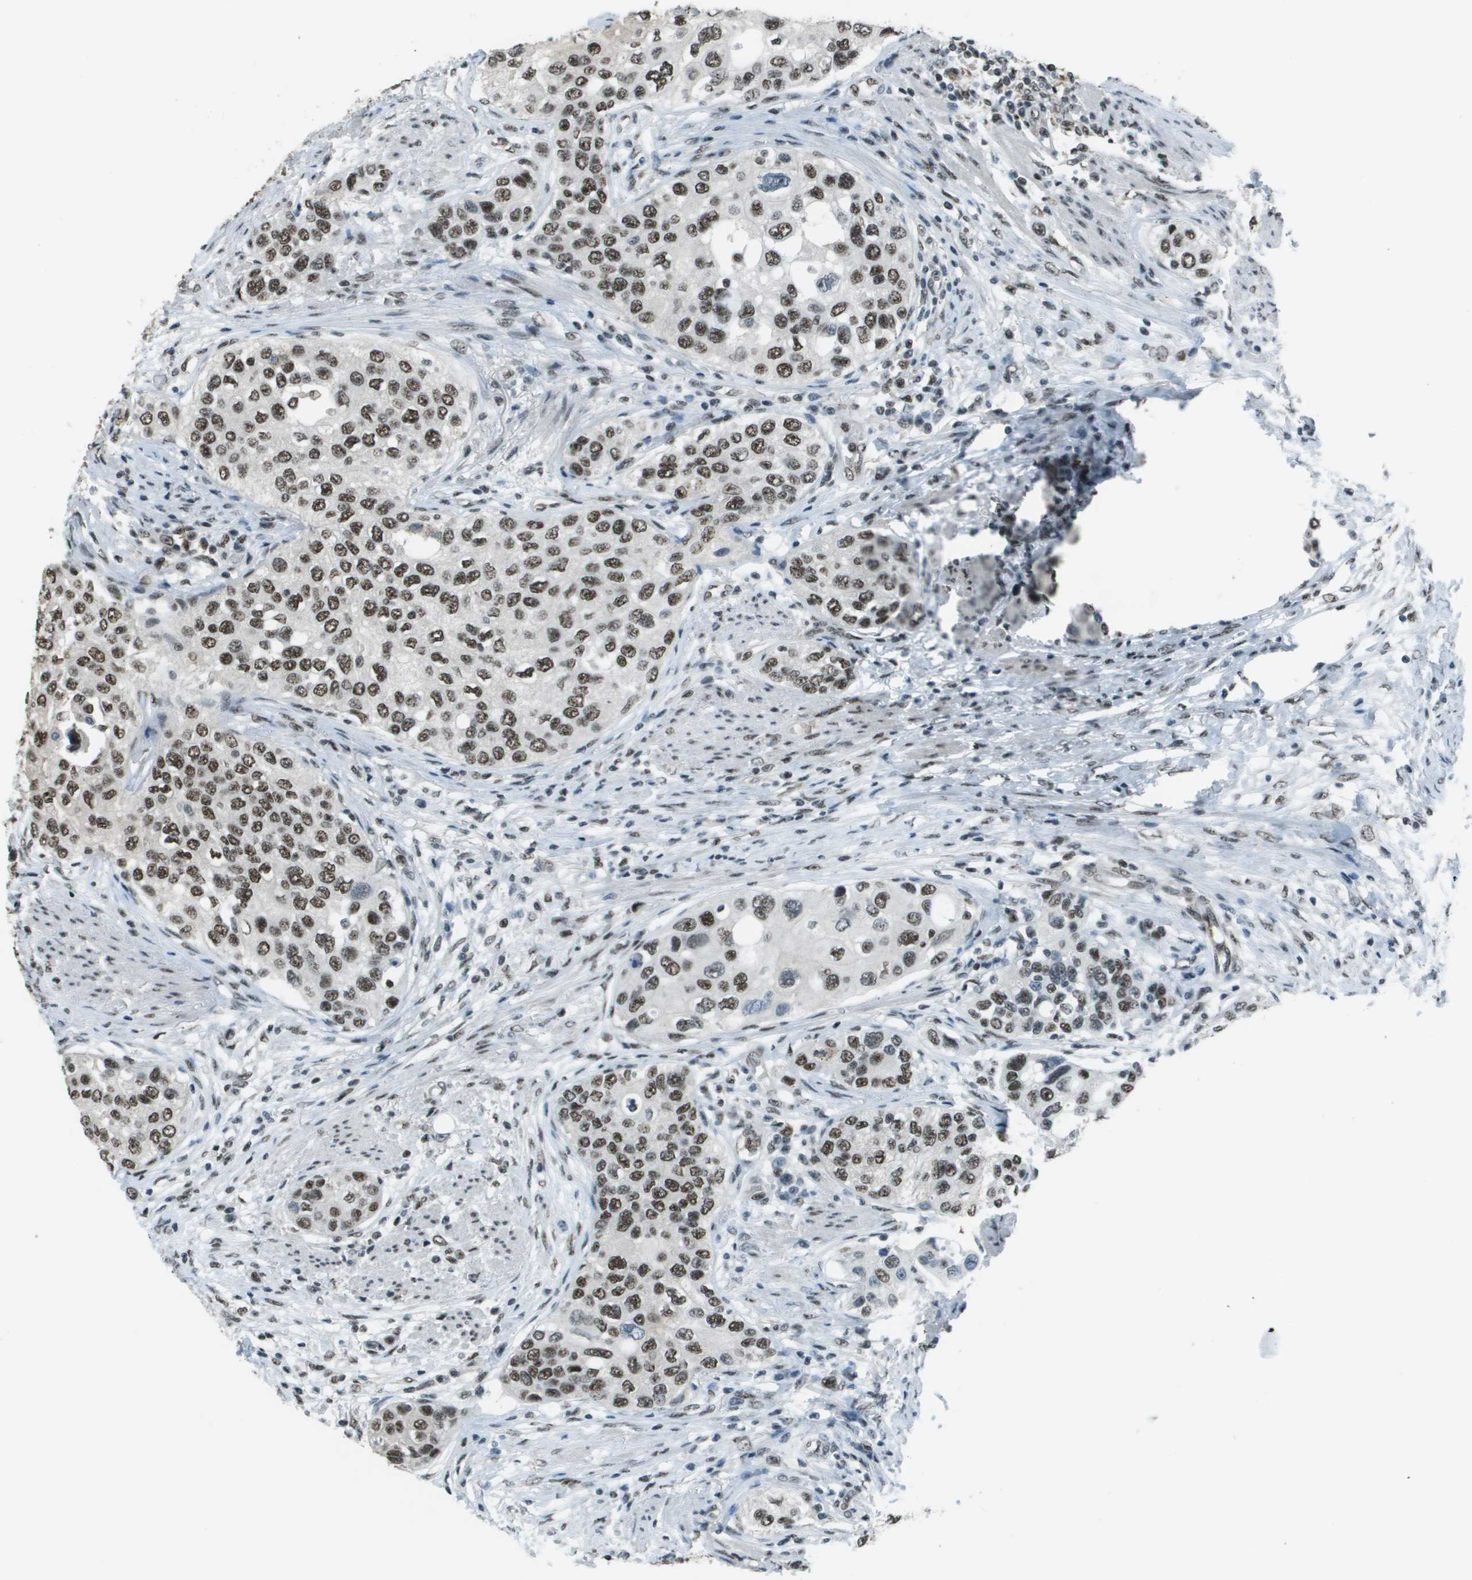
{"staining": {"intensity": "moderate", "quantity": ">75%", "location": "nuclear"}, "tissue": "urothelial cancer", "cell_type": "Tumor cells", "image_type": "cancer", "snomed": [{"axis": "morphology", "description": "Urothelial carcinoma, High grade"}, {"axis": "topography", "description": "Urinary bladder"}], "caption": "Moderate nuclear protein expression is present in approximately >75% of tumor cells in urothelial cancer. (Brightfield microscopy of DAB IHC at high magnification).", "gene": "DEPDC1", "patient": {"sex": "female", "age": 56}}